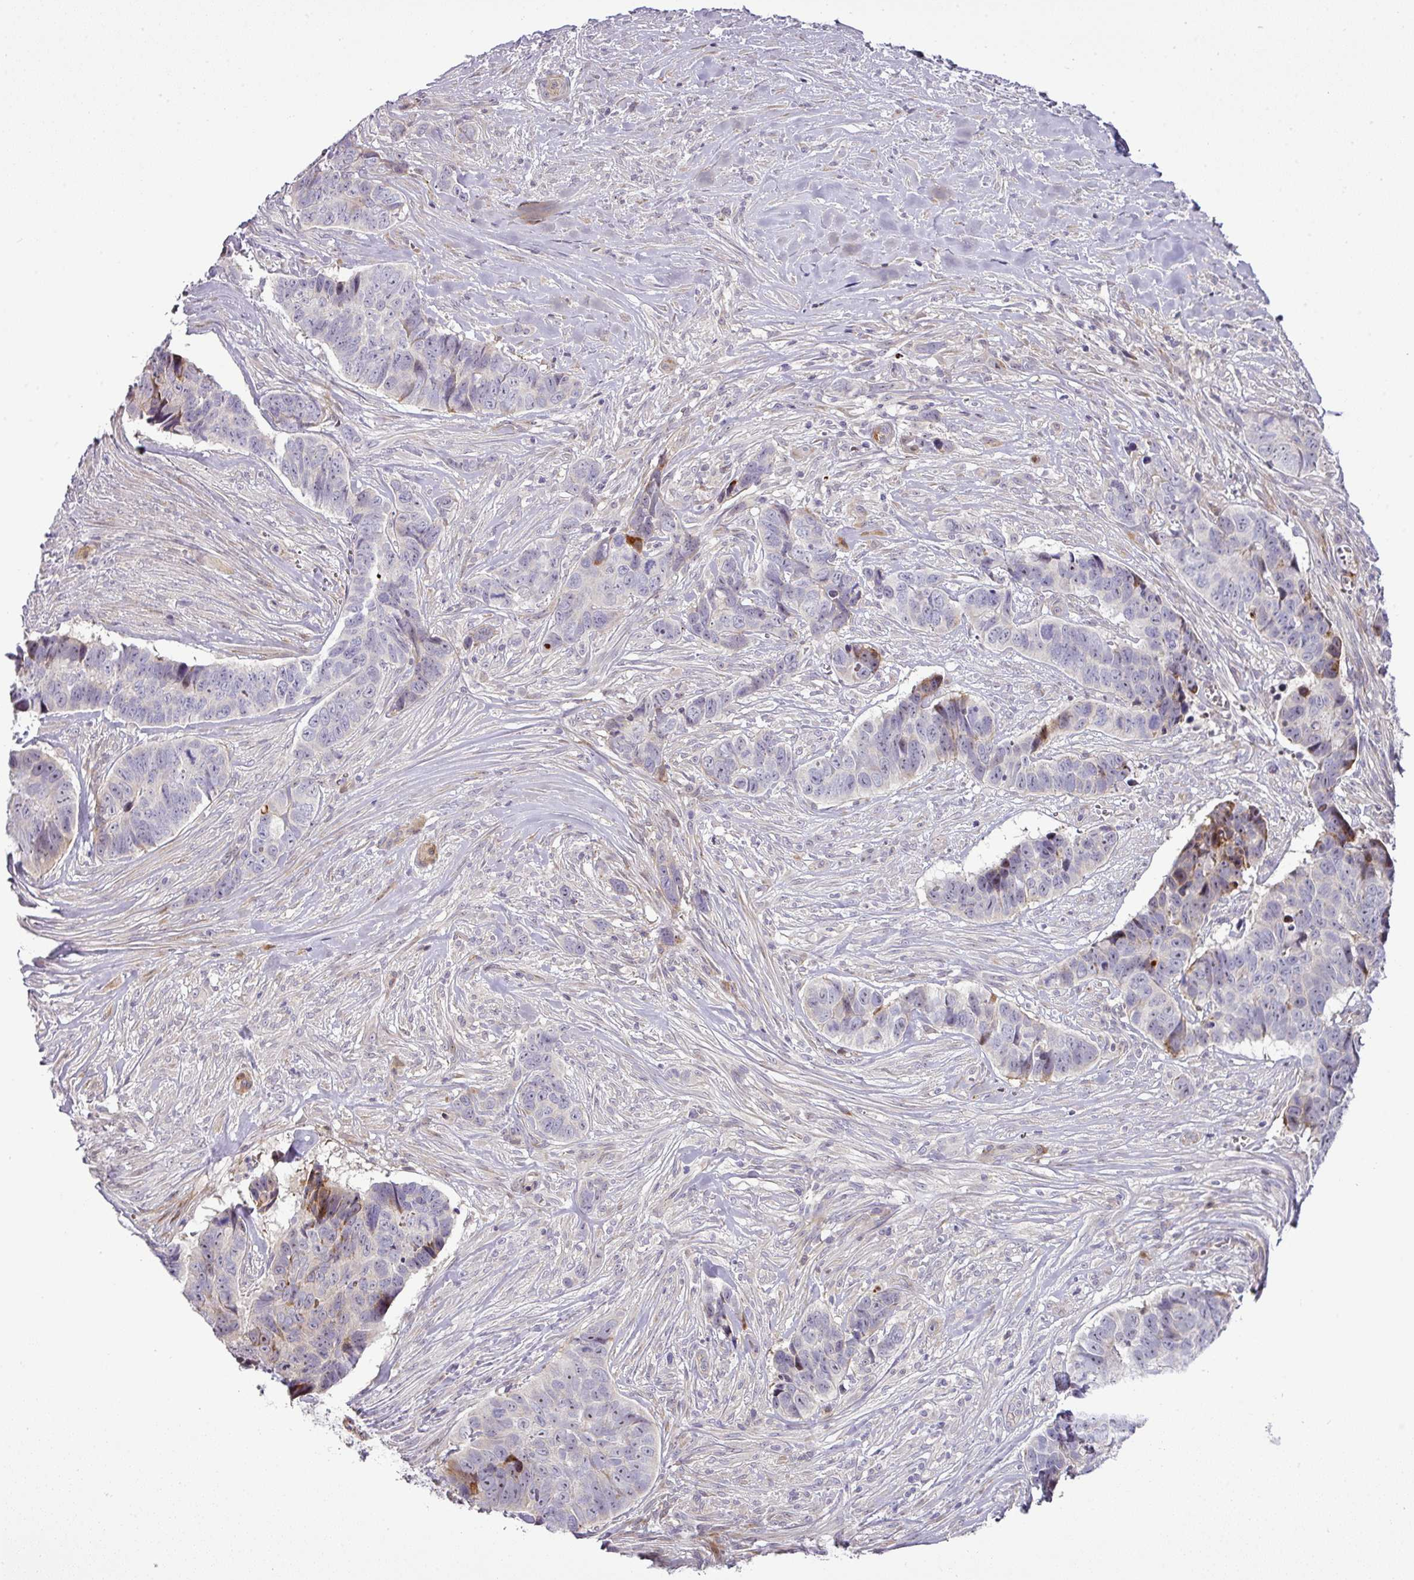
{"staining": {"intensity": "moderate", "quantity": "<25%", "location": "cytoplasmic/membranous"}, "tissue": "skin cancer", "cell_type": "Tumor cells", "image_type": "cancer", "snomed": [{"axis": "morphology", "description": "Basal cell carcinoma"}, {"axis": "topography", "description": "Skin"}], "caption": "Immunohistochemical staining of basal cell carcinoma (skin) exhibits moderate cytoplasmic/membranous protein expression in about <25% of tumor cells. The protein is shown in brown color, while the nuclei are stained blue.", "gene": "ATP6V1F", "patient": {"sex": "female", "age": 82}}